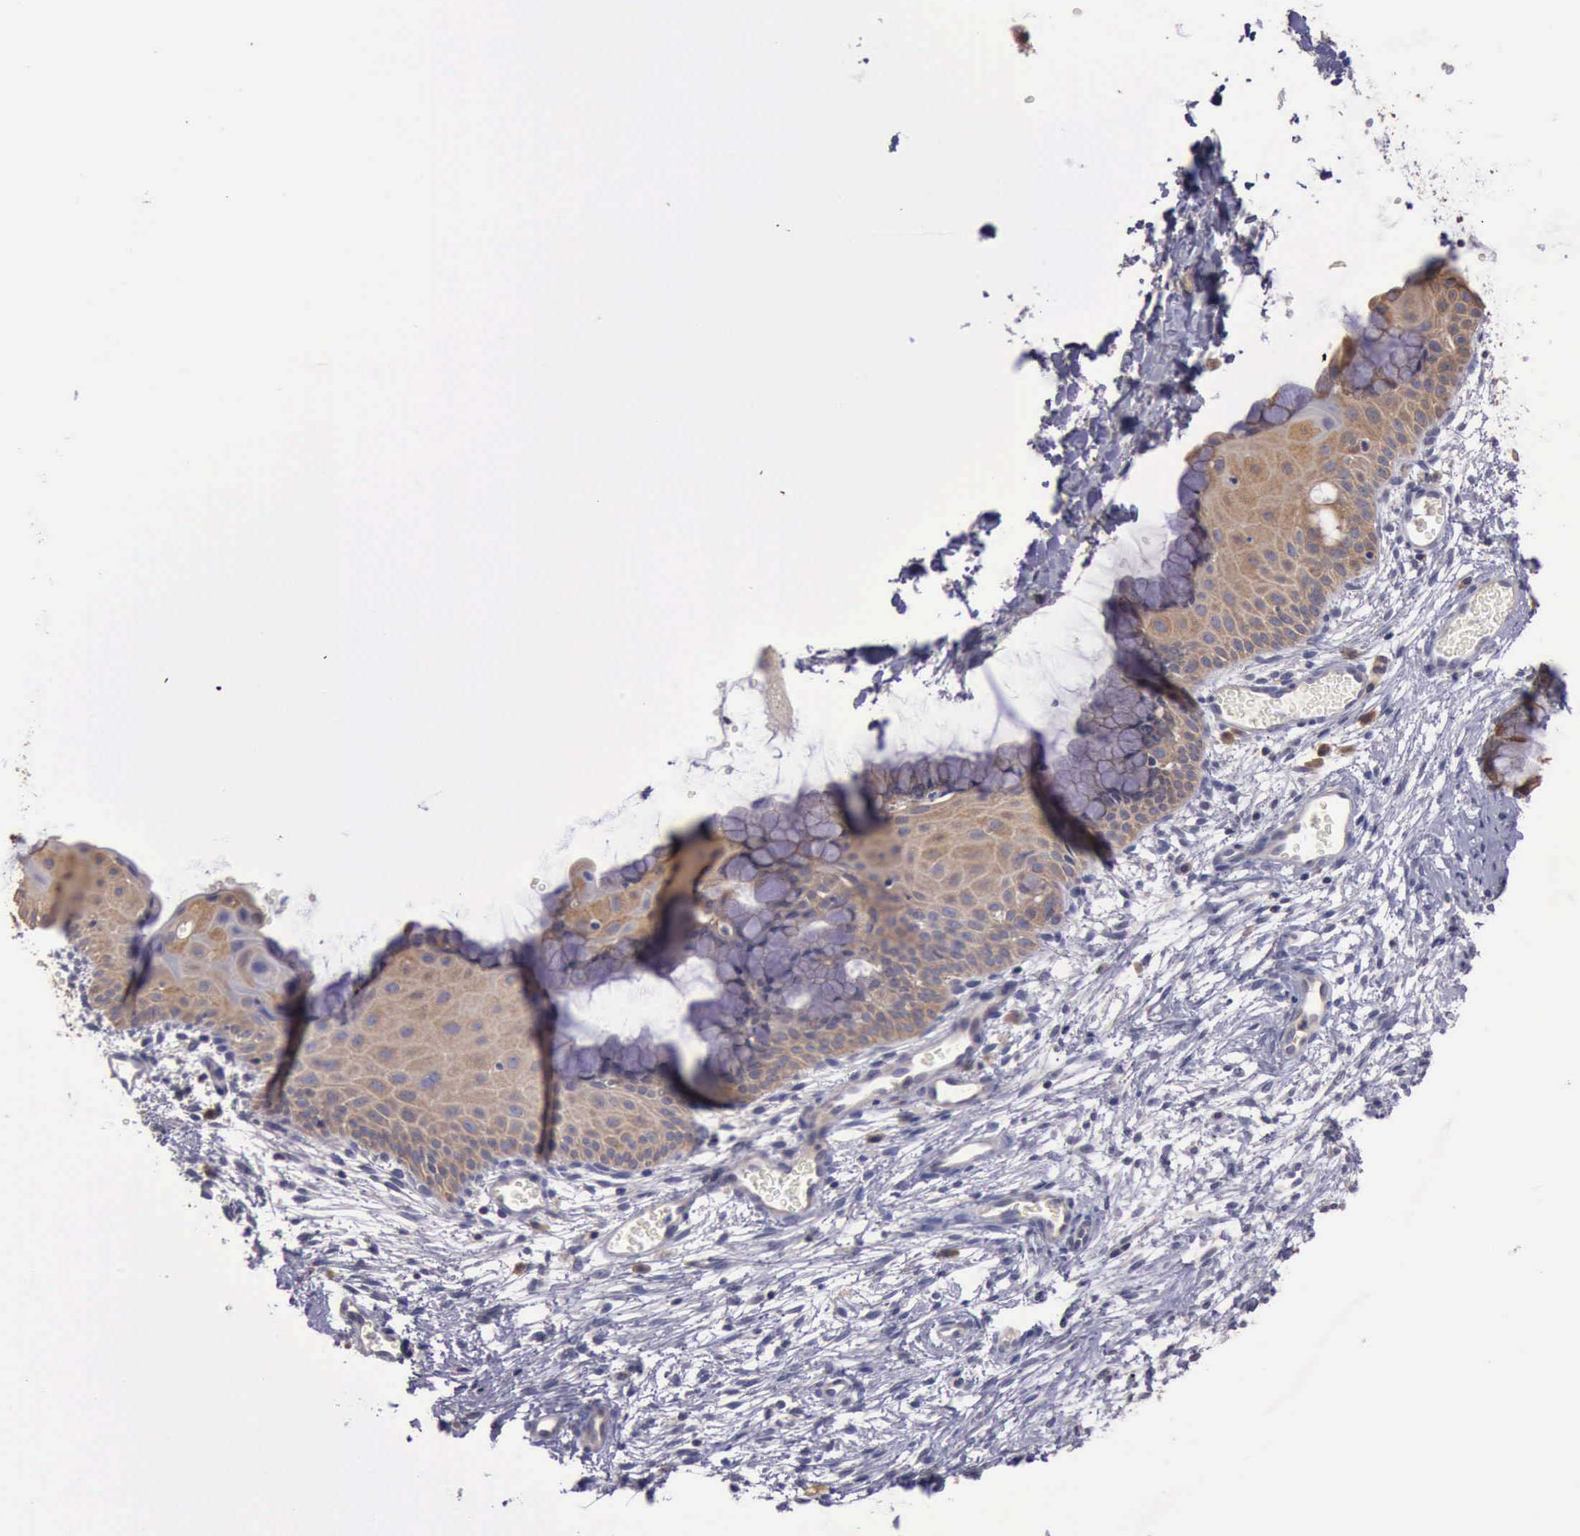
{"staining": {"intensity": "moderate", "quantity": ">75%", "location": "cytoplasmic/membranous"}, "tissue": "cervix", "cell_type": "Glandular cells", "image_type": "normal", "snomed": [{"axis": "morphology", "description": "Normal tissue, NOS"}, {"axis": "topography", "description": "Cervix"}], "caption": "DAB immunohistochemical staining of normal human cervix reveals moderate cytoplasmic/membranous protein expression in about >75% of glandular cells.", "gene": "RAB39B", "patient": {"sex": "female", "age": 39}}